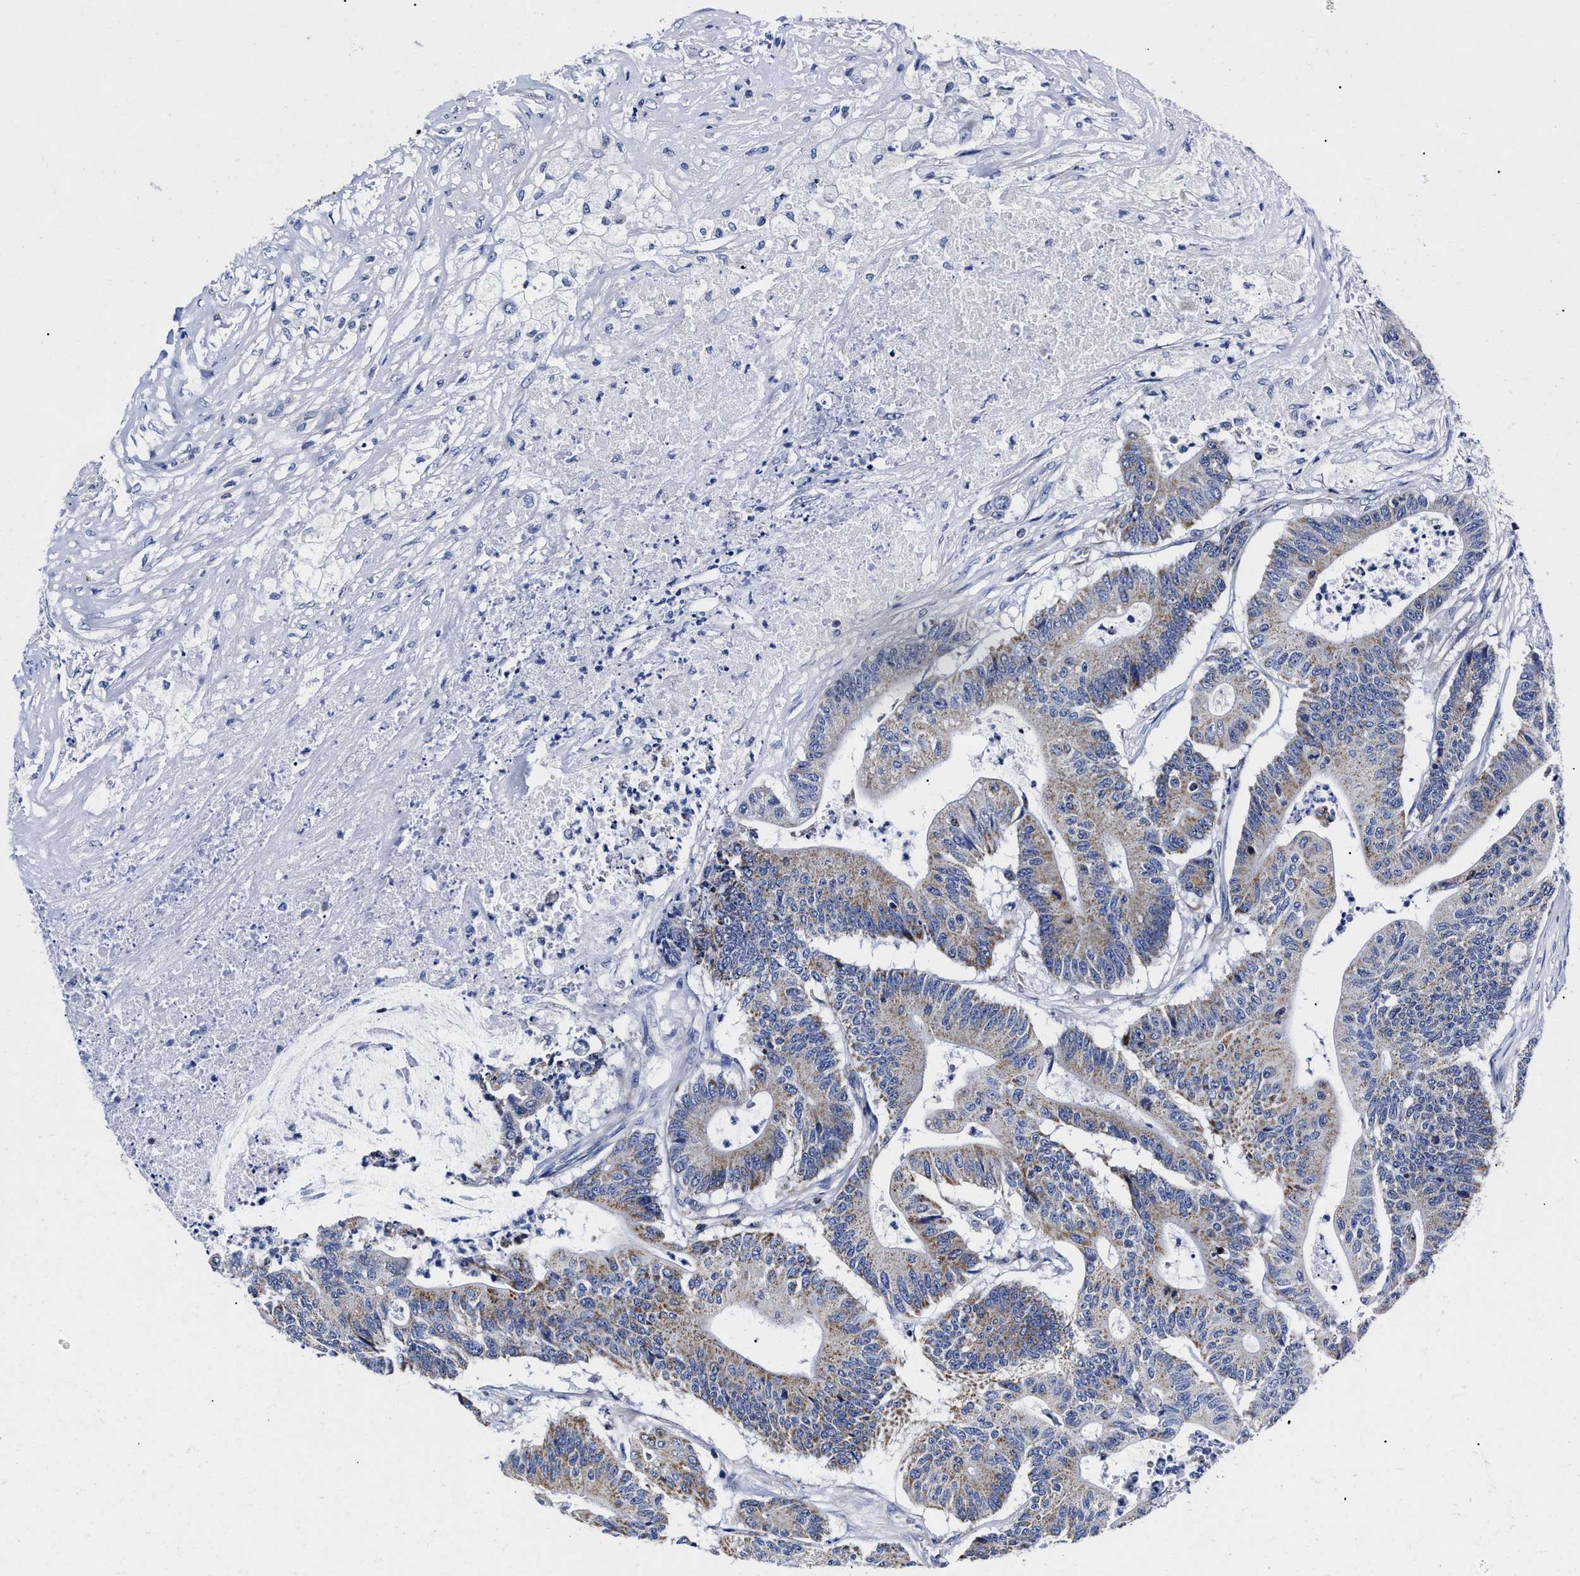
{"staining": {"intensity": "weak", "quantity": "25%-75%", "location": "cytoplasmic/membranous"}, "tissue": "colorectal cancer", "cell_type": "Tumor cells", "image_type": "cancer", "snomed": [{"axis": "morphology", "description": "Adenocarcinoma, NOS"}, {"axis": "topography", "description": "Colon"}], "caption": "Immunohistochemistry (IHC) of human colorectal cancer (adenocarcinoma) reveals low levels of weak cytoplasmic/membranous staining in approximately 25%-75% of tumor cells.", "gene": "HINT2", "patient": {"sex": "female", "age": 84}}